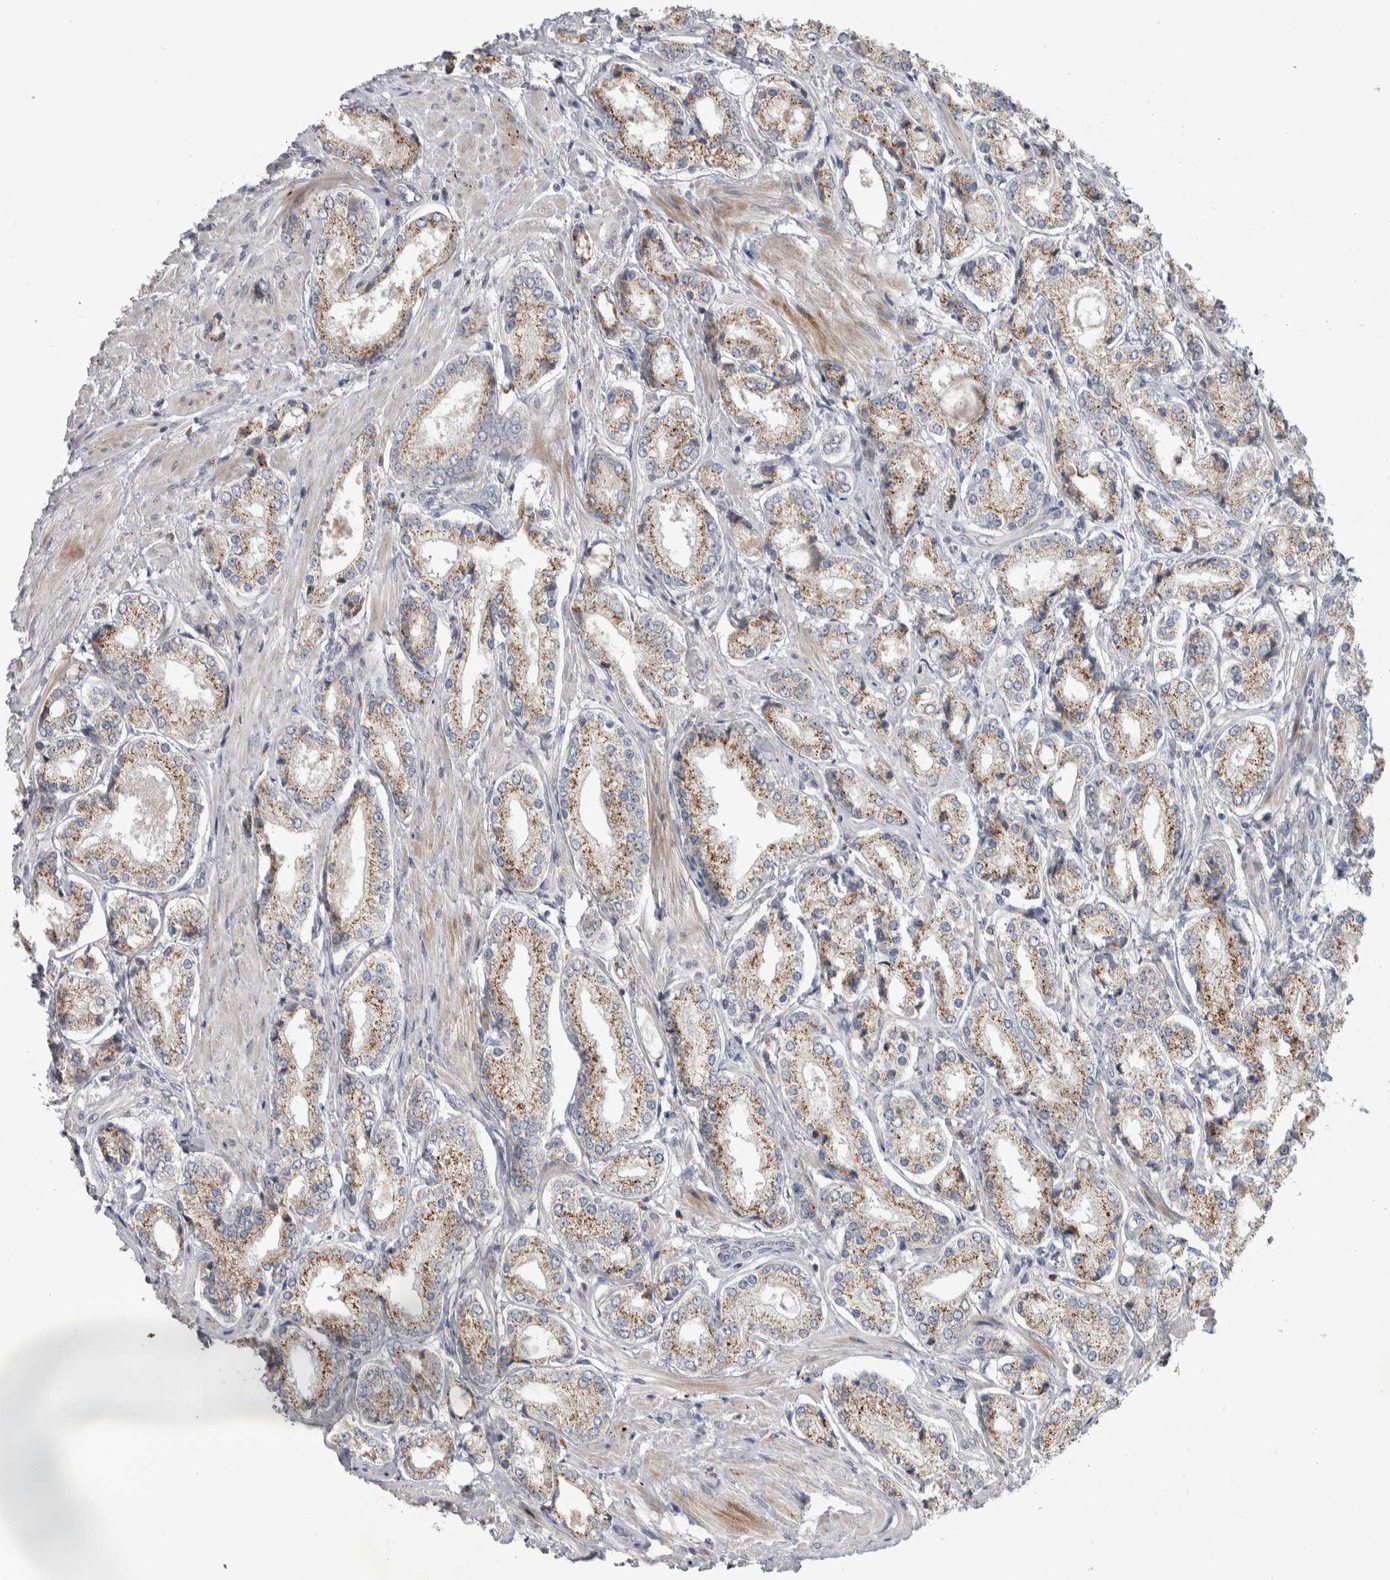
{"staining": {"intensity": "moderate", "quantity": ">75%", "location": "cytoplasmic/membranous"}, "tissue": "prostate cancer", "cell_type": "Tumor cells", "image_type": "cancer", "snomed": [{"axis": "morphology", "description": "Adenocarcinoma, Low grade"}, {"axis": "topography", "description": "Prostate"}], "caption": "About >75% of tumor cells in prostate adenocarcinoma (low-grade) display moderate cytoplasmic/membranous protein positivity as visualized by brown immunohistochemical staining.", "gene": "FAM83G", "patient": {"sex": "male", "age": 62}}